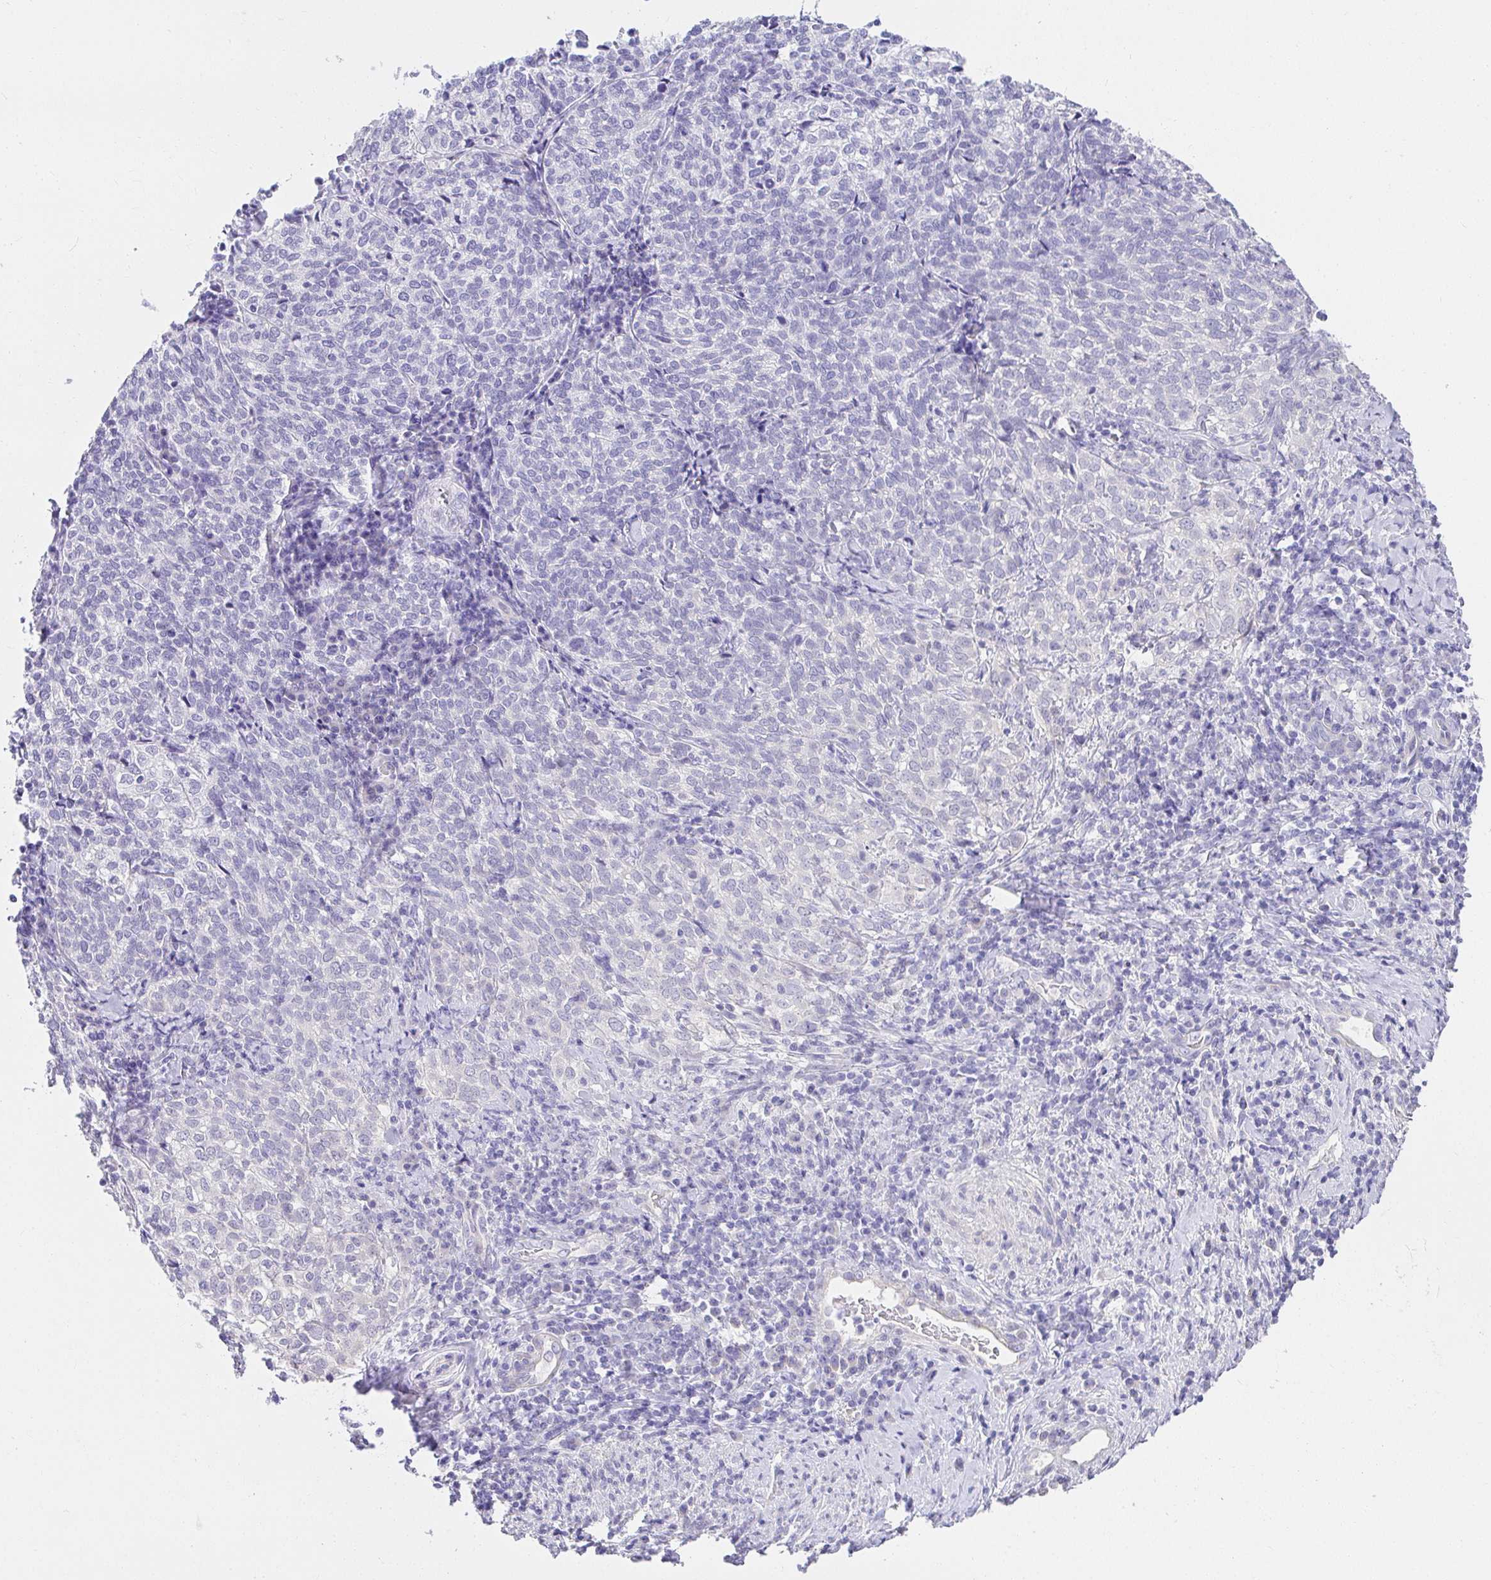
{"staining": {"intensity": "negative", "quantity": "none", "location": "none"}, "tissue": "cervical cancer", "cell_type": "Tumor cells", "image_type": "cancer", "snomed": [{"axis": "morphology", "description": "Normal tissue, NOS"}, {"axis": "morphology", "description": "Squamous cell carcinoma, NOS"}, {"axis": "topography", "description": "Vagina"}, {"axis": "topography", "description": "Cervix"}], "caption": "Human cervical cancer (squamous cell carcinoma) stained for a protein using immunohistochemistry exhibits no positivity in tumor cells.", "gene": "VGLL1", "patient": {"sex": "female", "age": 45}}